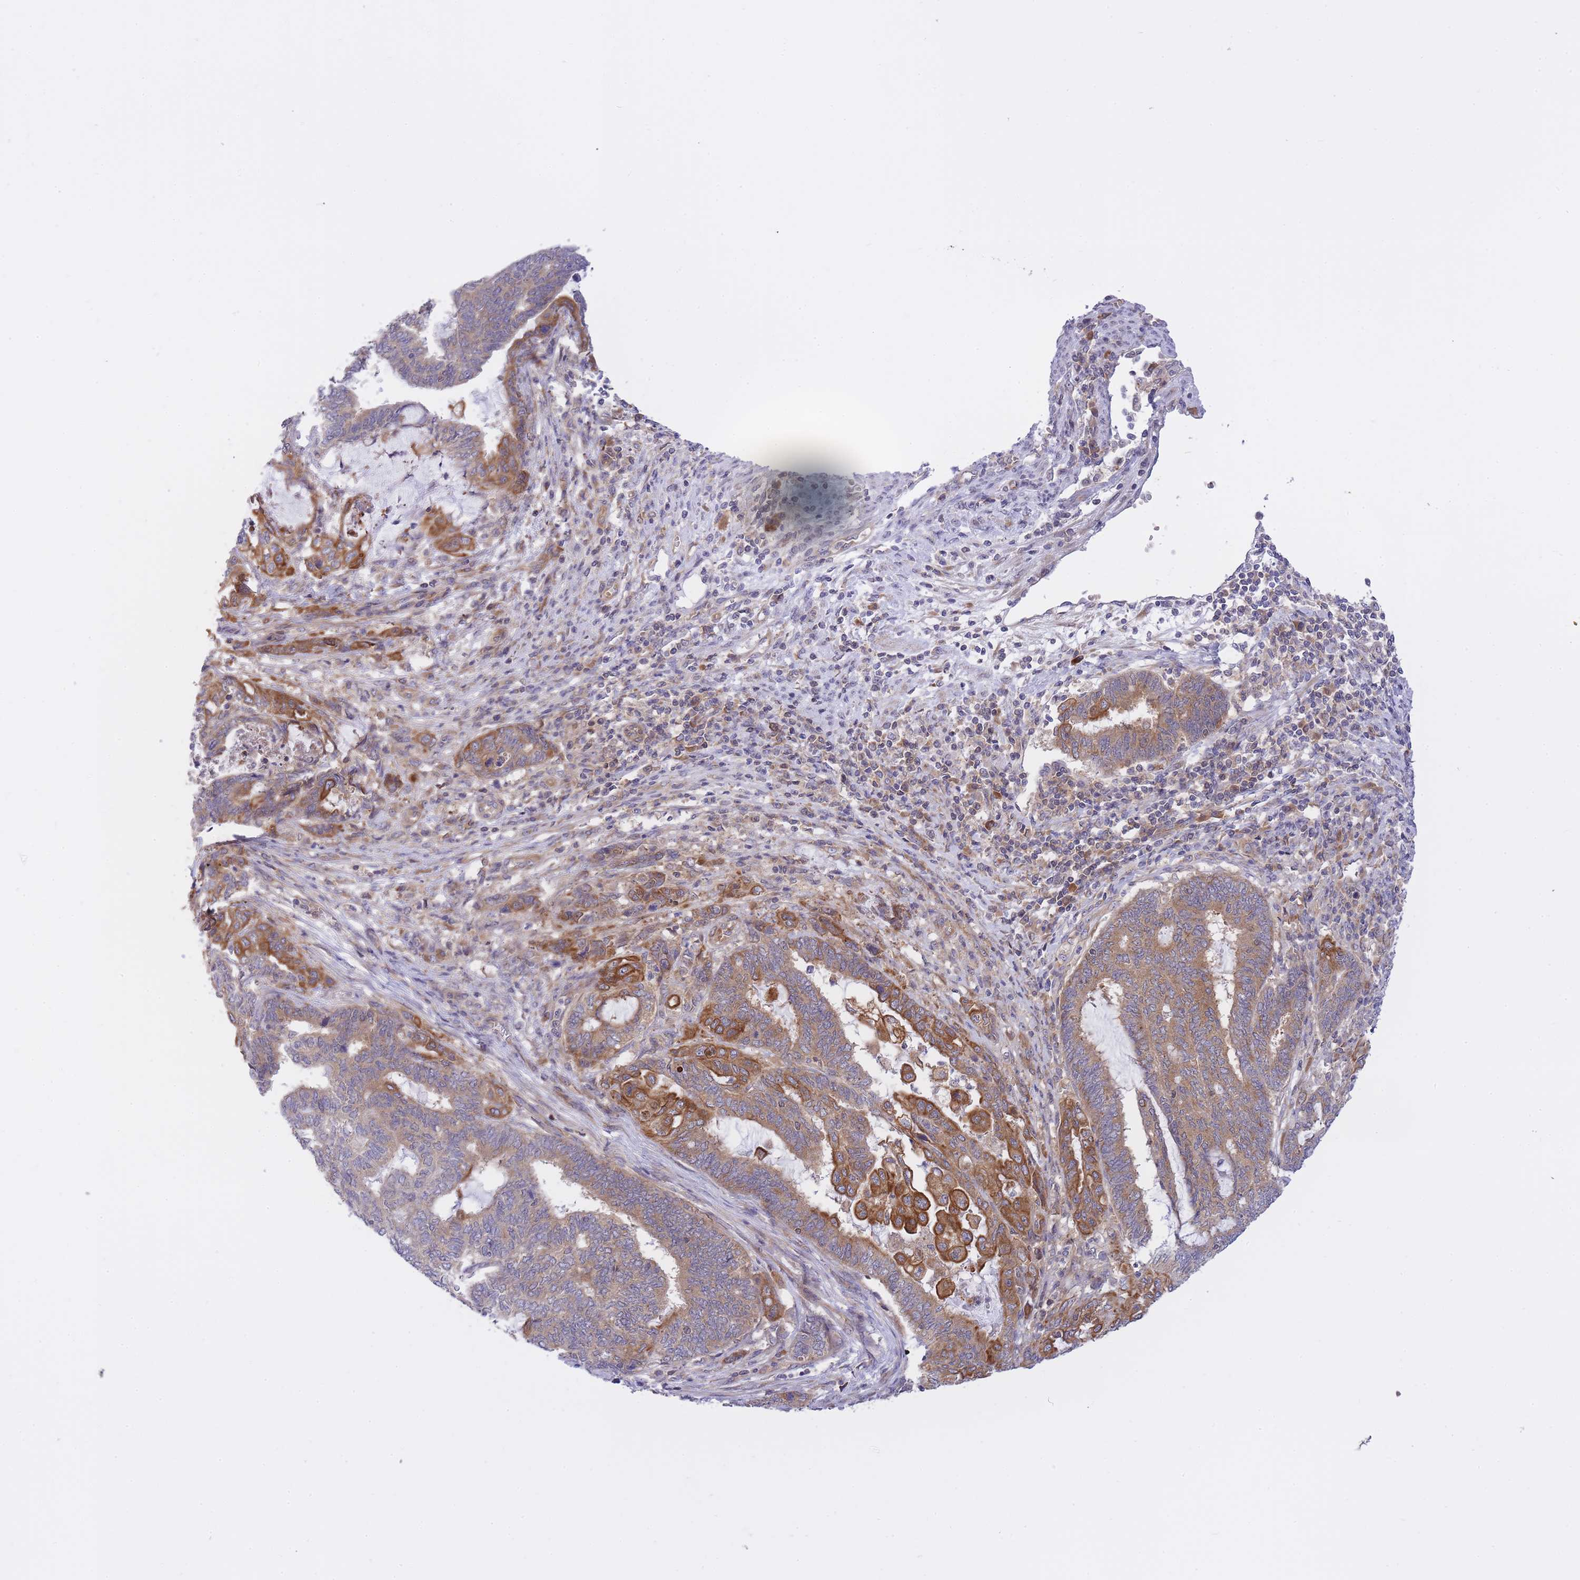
{"staining": {"intensity": "strong", "quantity": "<25%", "location": "cytoplasmic/membranous"}, "tissue": "endometrial cancer", "cell_type": "Tumor cells", "image_type": "cancer", "snomed": [{"axis": "morphology", "description": "Adenocarcinoma, NOS"}, {"axis": "topography", "description": "Uterus"}, {"axis": "topography", "description": "Endometrium"}], "caption": "Immunohistochemistry (IHC) micrograph of endometrial cancer stained for a protein (brown), which exhibits medium levels of strong cytoplasmic/membranous positivity in about <25% of tumor cells.", "gene": "EIF2B2", "patient": {"sex": "female", "age": 70}}